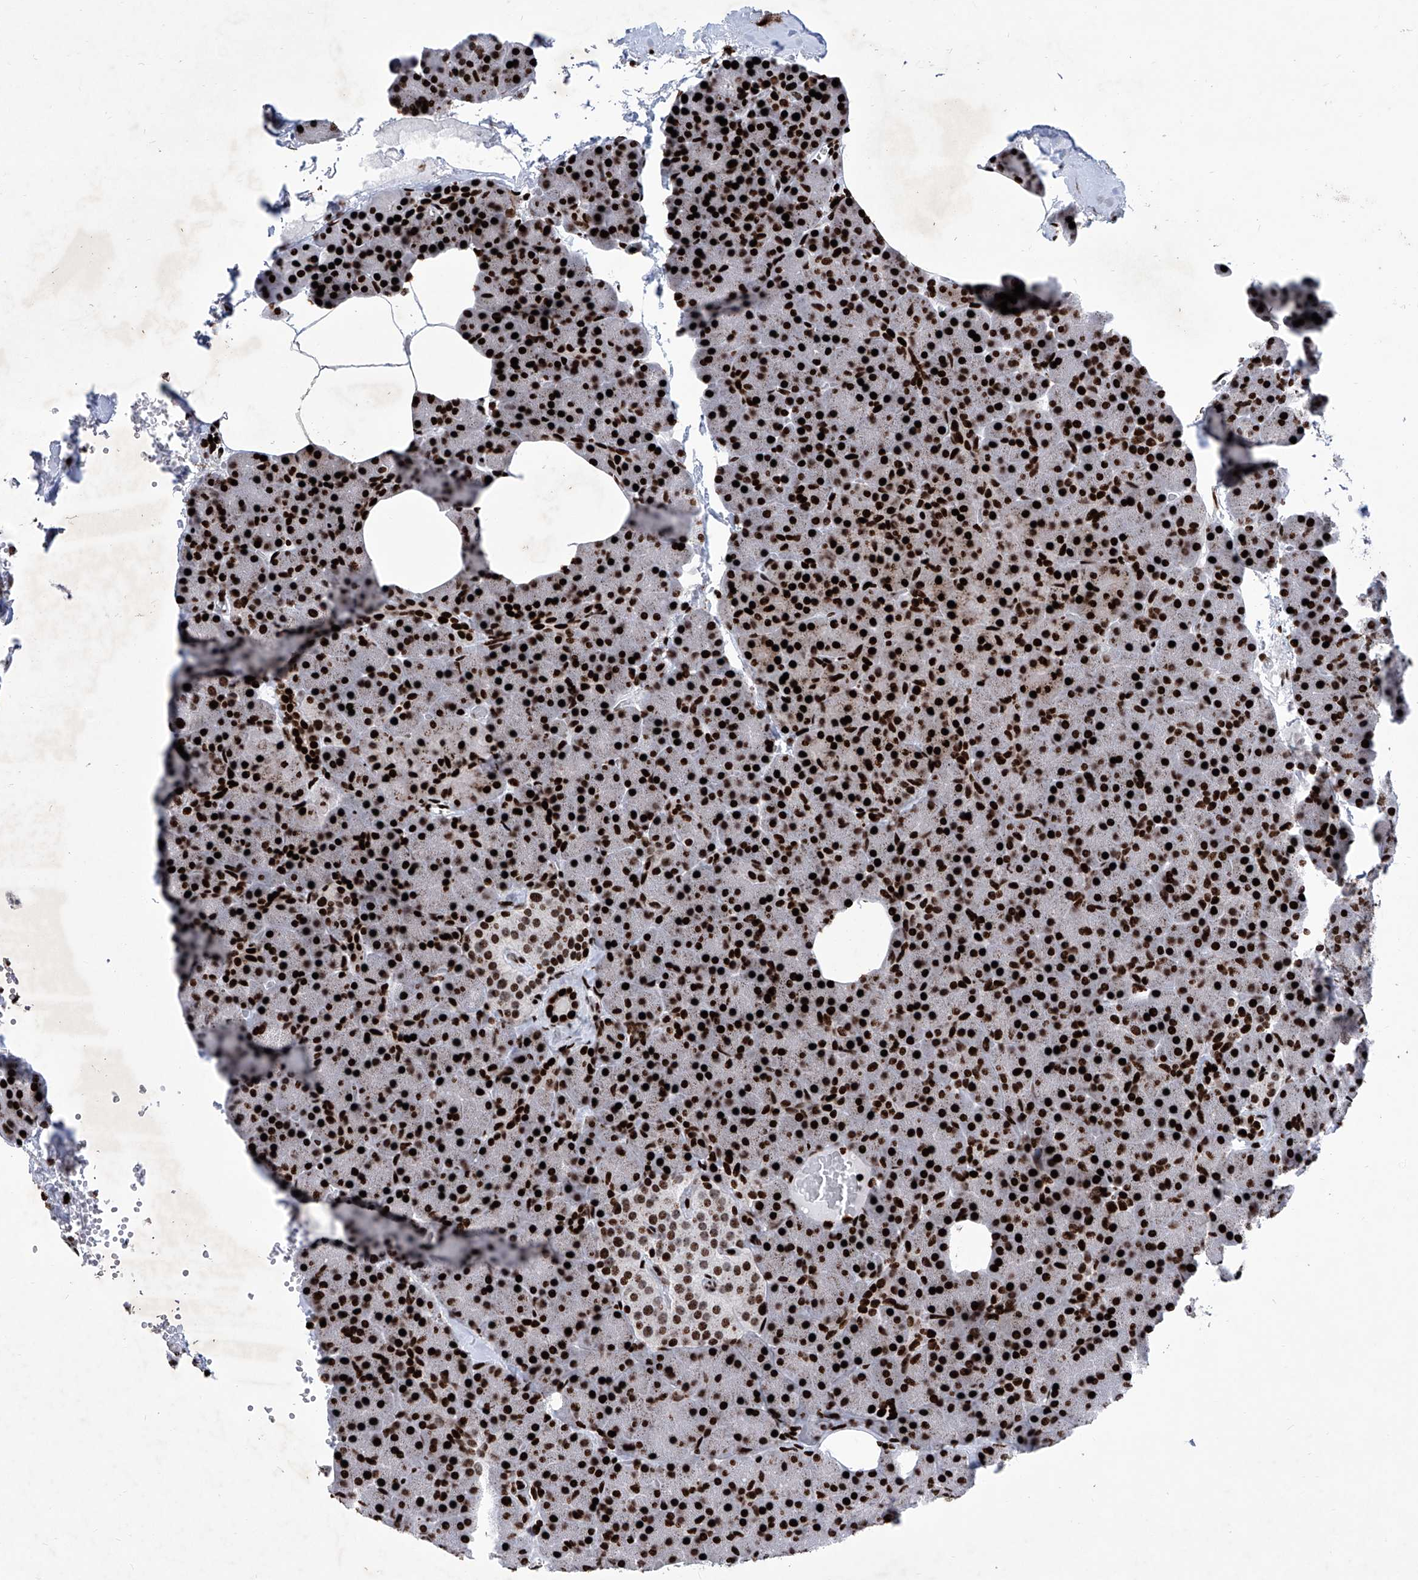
{"staining": {"intensity": "strong", "quantity": ">75%", "location": "nuclear"}, "tissue": "pancreas", "cell_type": "Exocrine glandular cells", "image_type": "normal", "snomed": [{"axis": "morphology", "description": "Normal tissue, NOS"}, {"axis": "morphology", "description": "Carcinoid, malignant, NOS"}, {"axis": "topography", "description": "Pancreas"}], "caption": "Human pancreas stained with a brown dye demonstrates strong nuclear positive positivity in about >75% of exocrine glandular cells.", "gene": "HEY2", "patient": {"sex": "female", "age": 35}}